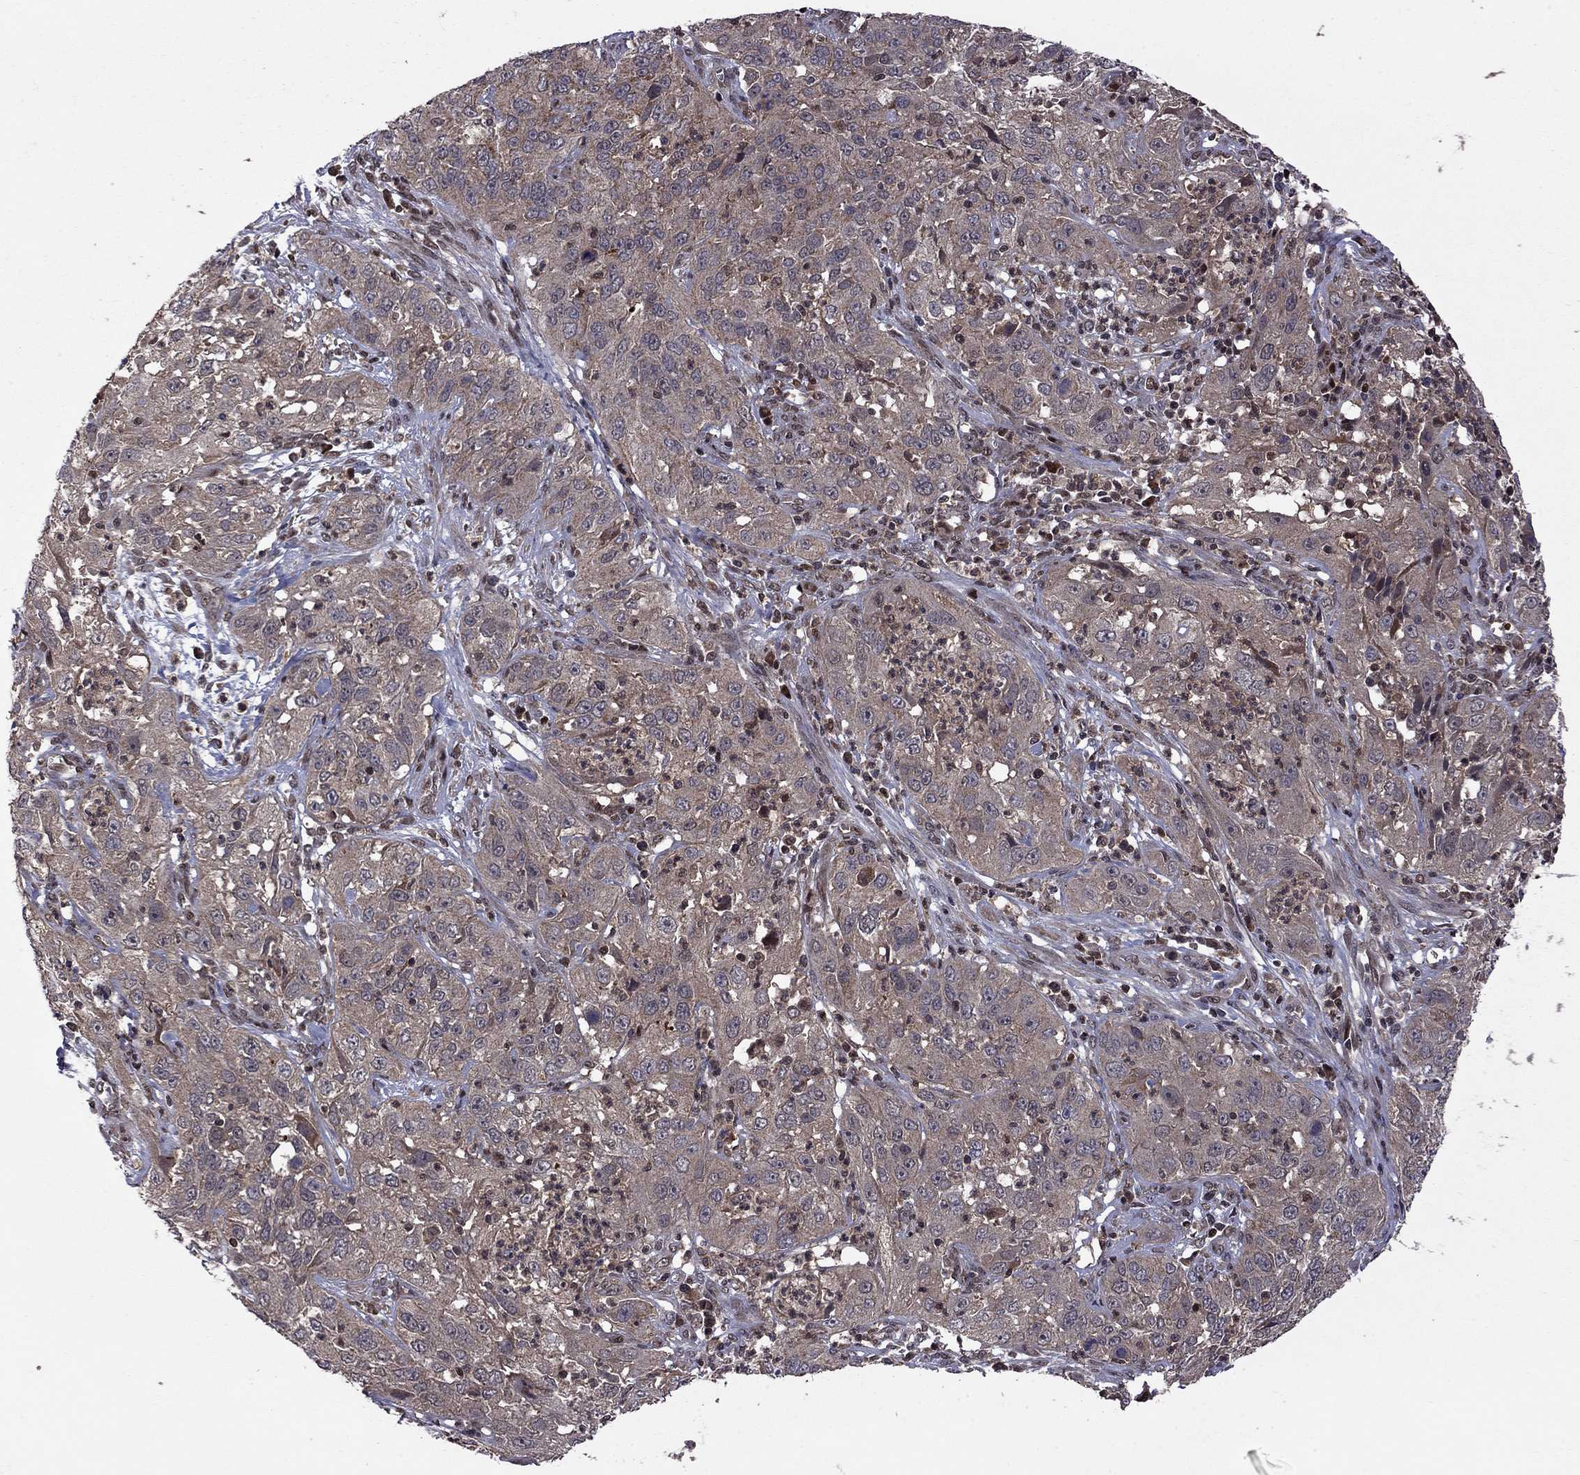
{"staining": {"intensity": "weak", "quantity": "<25%", "location": "cytoplasmic/membranous"}, "tissue": "cervical cancer", "cell_type": "Tumor cells", "image_type": "cancer", "snomed": [{"axis": "morphology", "description": "Squamous cell carcinoma, NOS"}, {"axis": "topography", "description": "Cervix"}], "caption": "DAB (3,3'-diaminobenzidine) immunohistochemical staining of human cervical squamous cell carcinoma reveals no significant positivity in tumor cells.", "gene": "IPP", "patient": {"sex": "female", "age": 32}}